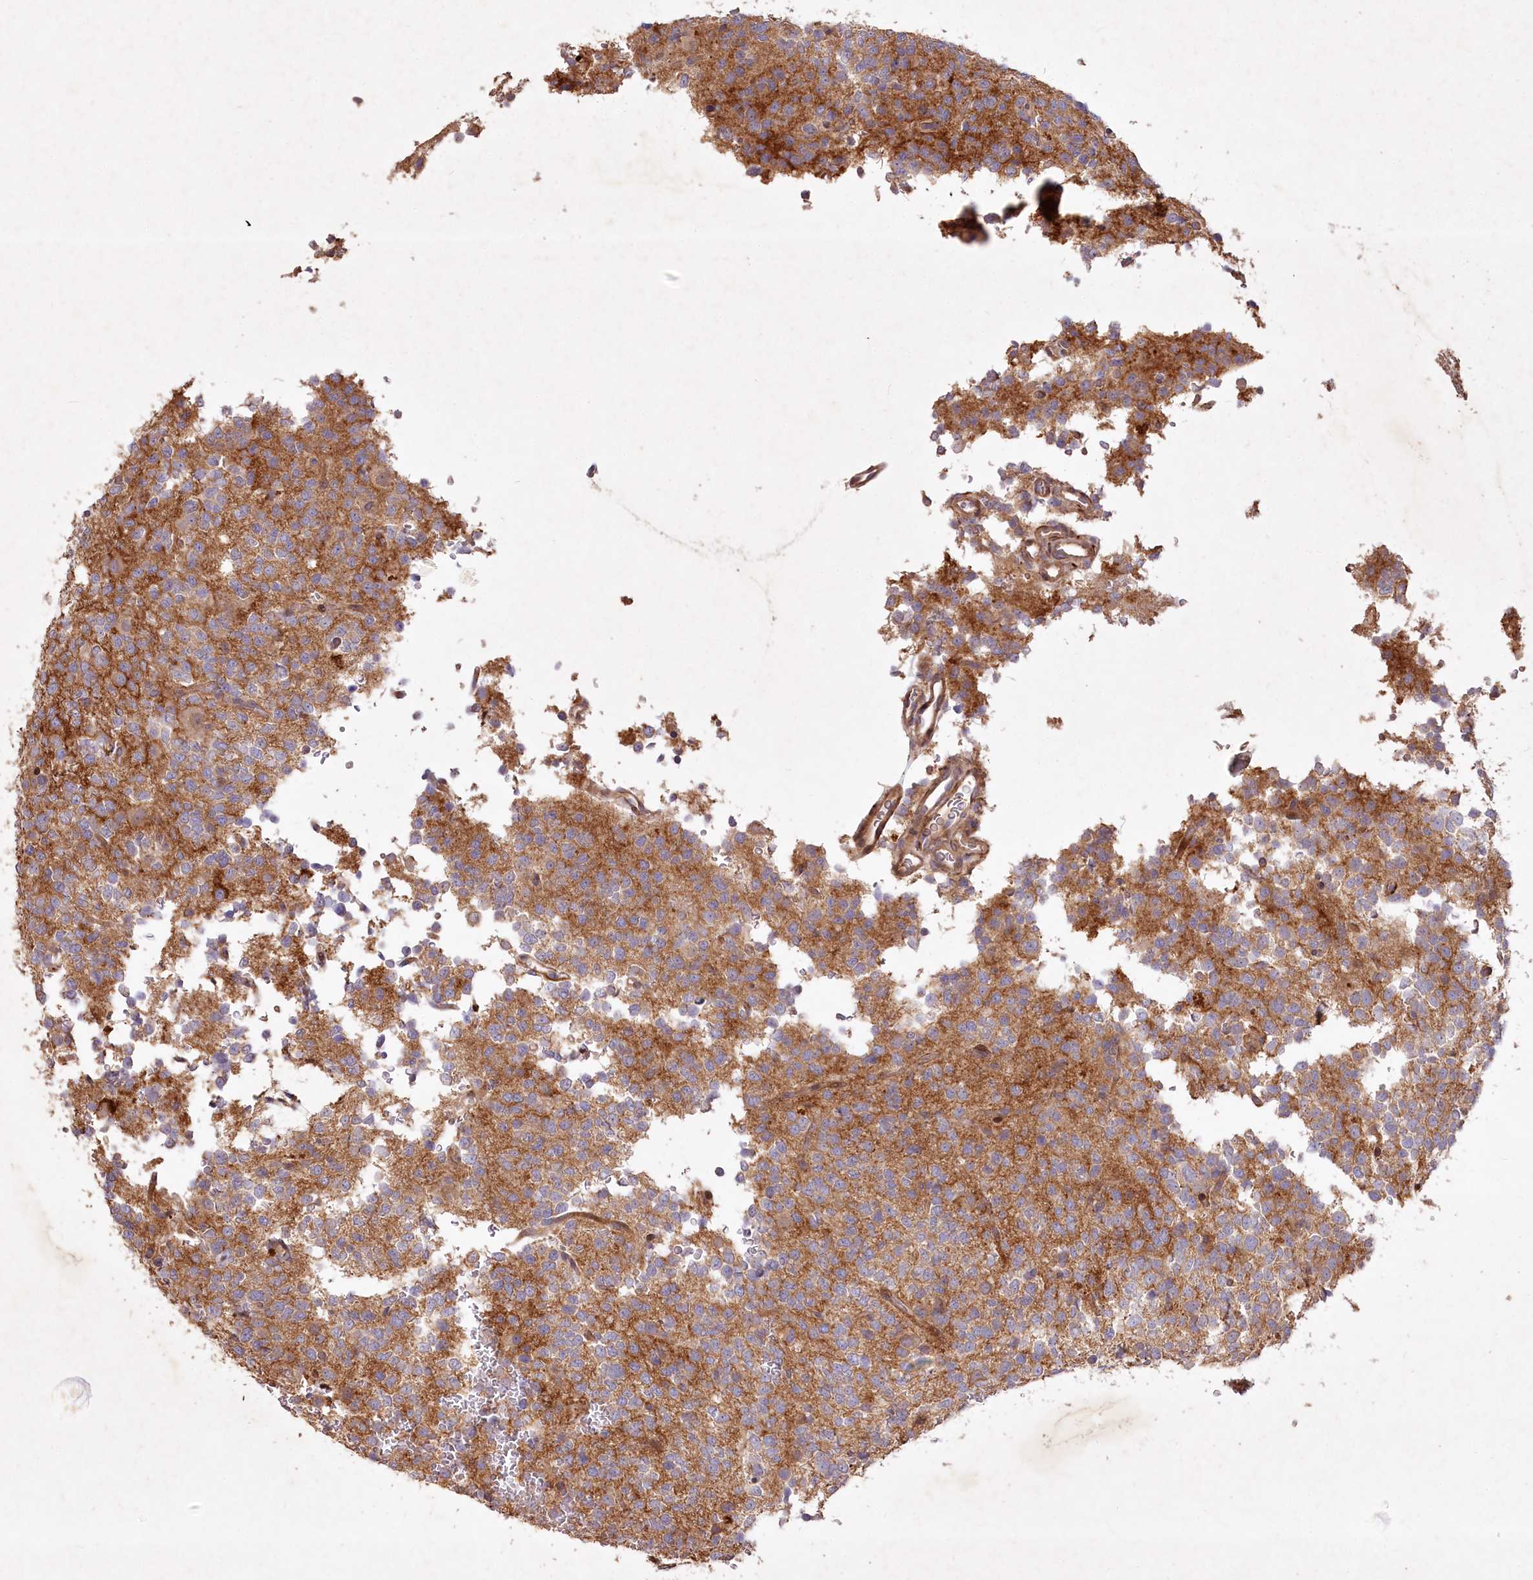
{"staining": {"intensity": "moderate", "quantity": ">75%", "location": "cytoplasmic/membranous"}, "tissue": "glioma", "cell_type": "Tumor cells", "image_type": "cancer", "snomed": [{"axis": "morphology", "description": "Glioma, malignant, High grade"}, {"axis": "topography", "description": "Brain"}], "caption": "Immunohistochemistry staining of glioma, which demonstrates medium levels of moderate cytoplasmic/membranous positivity in about >75% of tumor cells indicating moderate cytoplasmic/membranous protein staining. The staining was performed using DAB (brown) for protein detection and nuclei were counterstained in hematoxylin (blue).", "gene": "IRAK1BP1", "patient": {"sex": "female", "age": 62}}